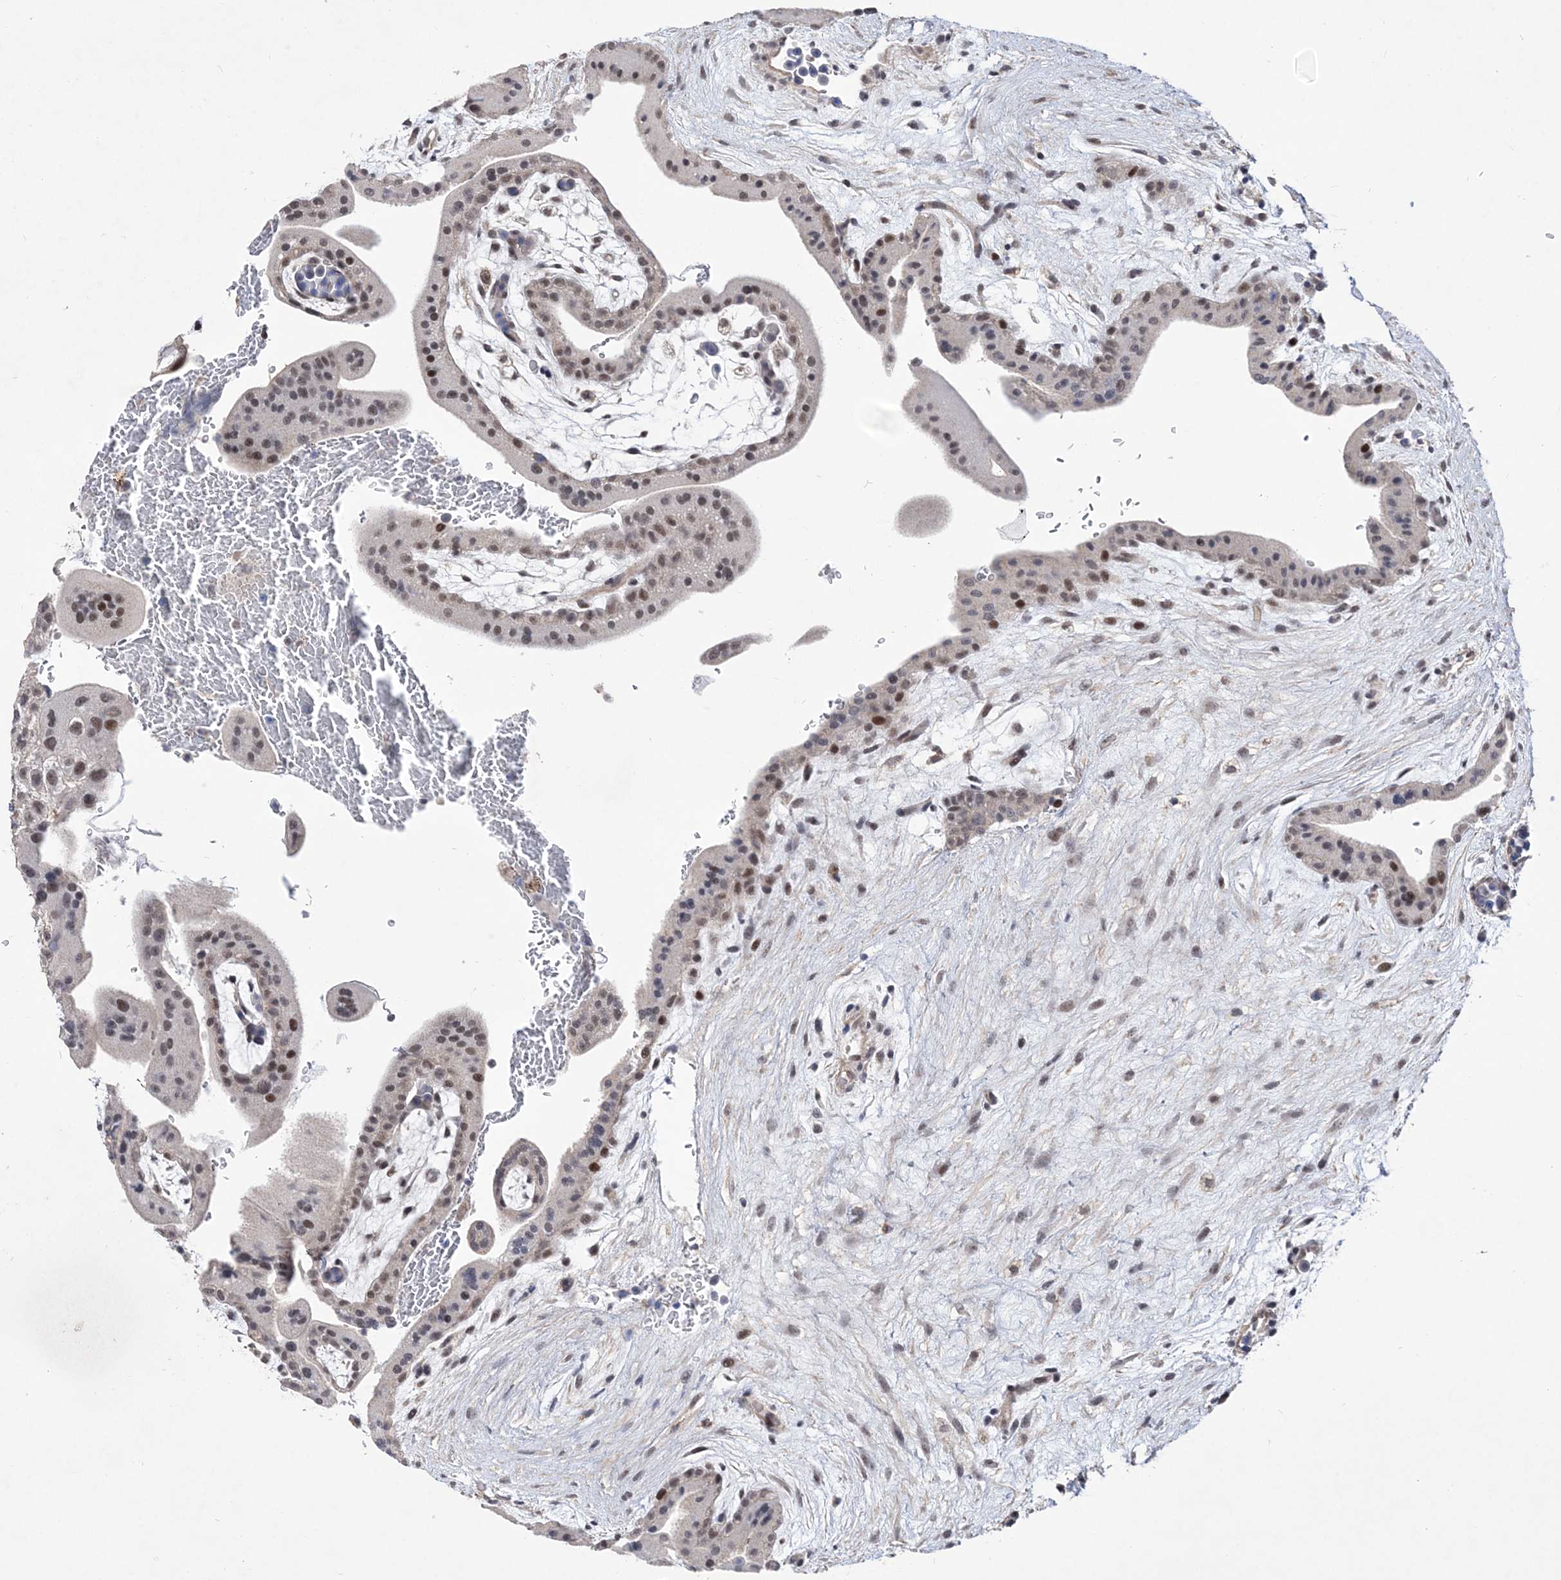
{"staining": {"intensity": "moderate", "quantity": "25%-75%", "location": "nuclear"}, "tissue": "placenta", "cell_type": "Trophoblastic cells", "image_type": "normal", "snomed": [{"axis": "morphology", "description": "Normal tissue, NOS"}, {"axis": "topography", "description": "Placenta"}], "caption": "Placenta stained with immunohistochemistry (IHC) shows moderate nuclear expression in approximately 25%-75% of trophoblastic cells.", "gene": "BOD1L1", "patient": {"sex": "female", "age": 35}}